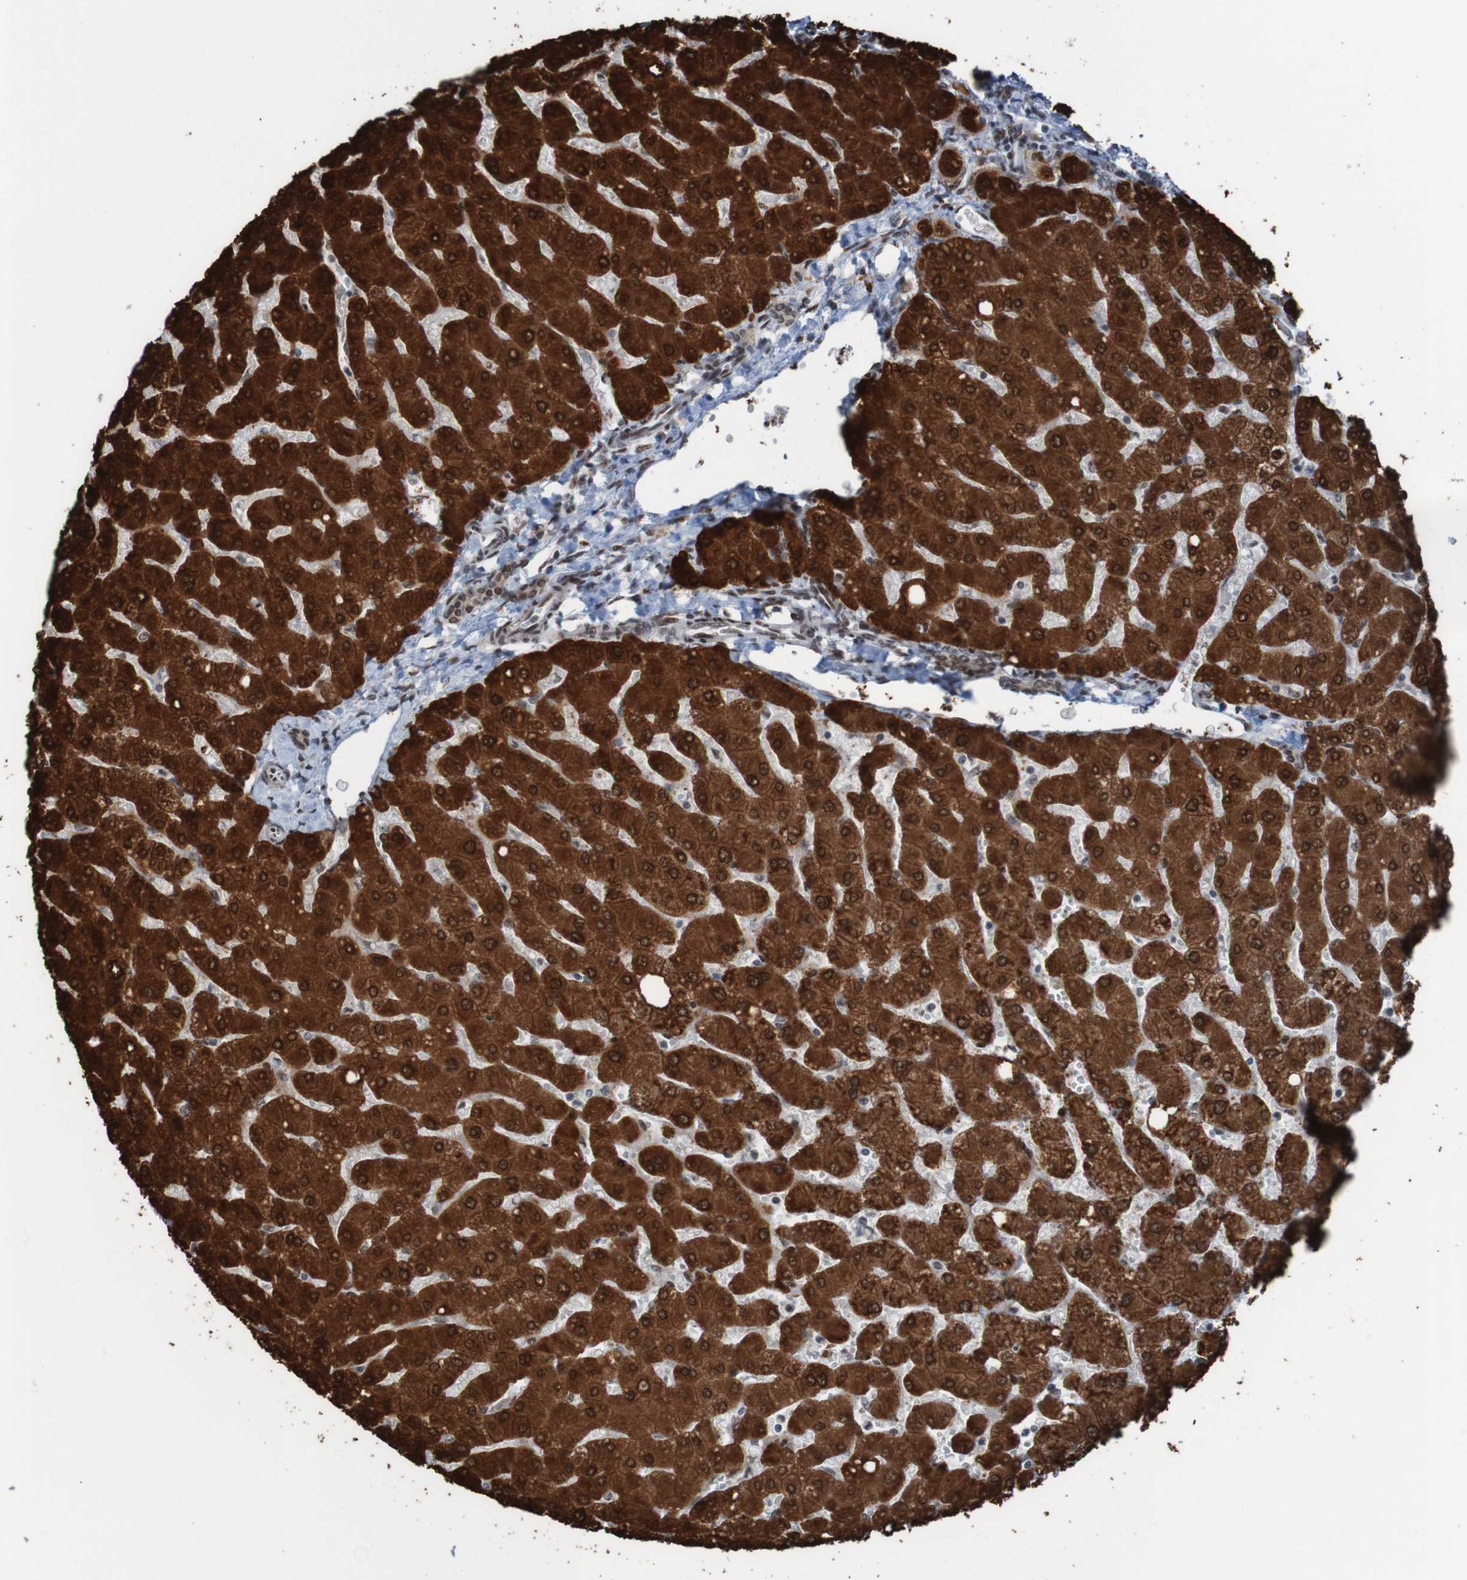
{"staining": {"intensity": "strong", "quantity": ">75%", "location": "cytoplasmic/membranous,nuclear"}, "tissue": "liver", "cell_type": "Cholangiocytes", "image_type": "normal", "snomed": [{"axis": "morphology", "description": "Normal tissue, NOS"}, {"axis": "topography", "description": "Liver"}], "caption": "An immunohistochemistry (IHC) histopathology image of normal tissue is shown. Protein staining in brown highlights strong cytoplasmic/membranous,nuclear positivity in liver within cholangiocytes.", "gene": "PHF2", "patient": {"sex": "male", "age": 55}}